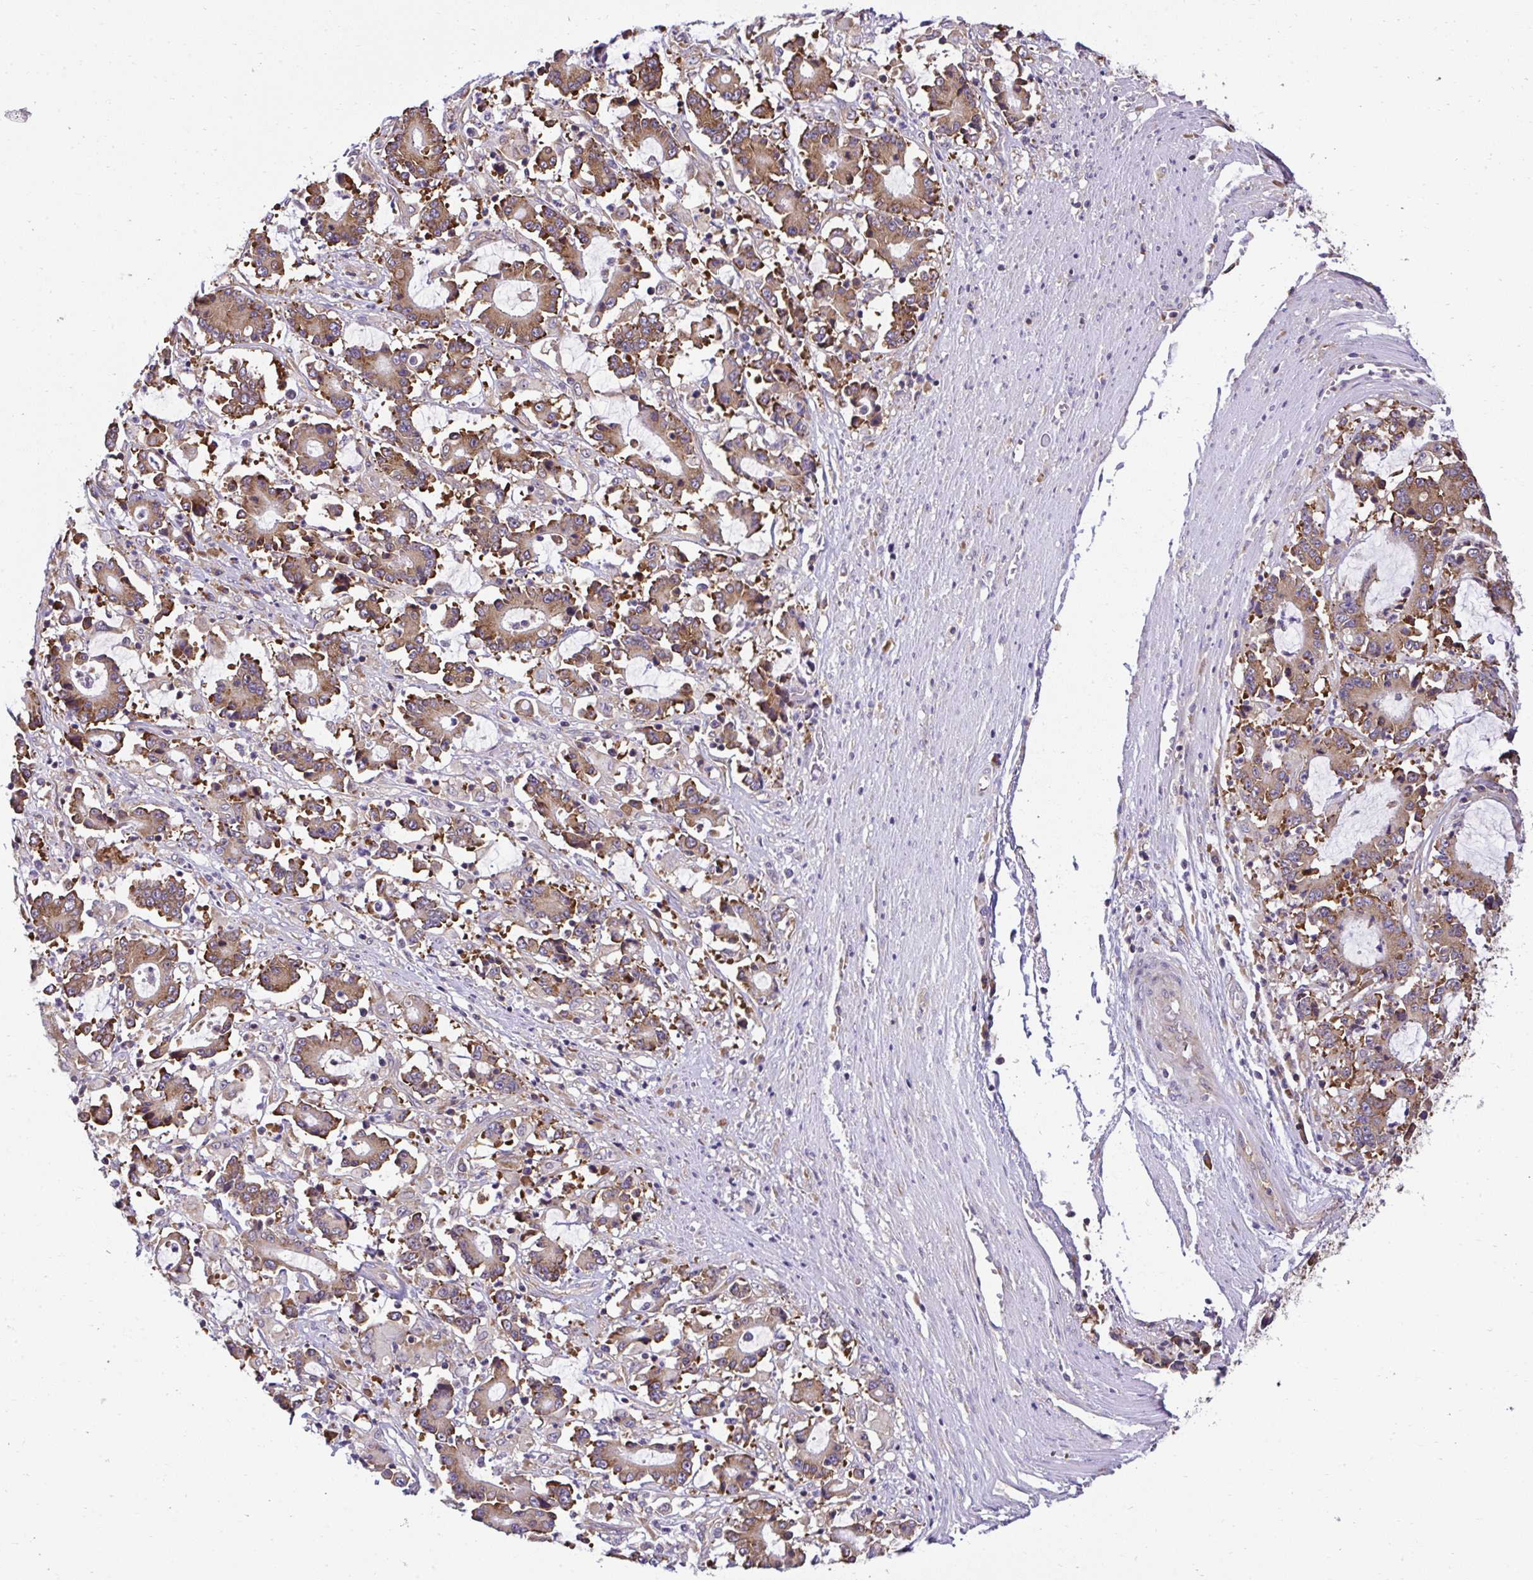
{"staining": {"intensity": "moderate", "quantity": ">75%", "location": "cytoplasmic/membranous"}, "tissue": "stomach cancer", "cell_type": "Tumor cells", "image_type": "cancer", "snomed": [{"axis": "morphology", "description": "Adenocarcinoma, NOS"}, {"axis": "topography", "description": "Stomach, upper"}], "caption": "This is an image of immunohistochemistry staining of adenocarcinoma (stomach), which shows moderate expression in the cytoplasmic/membranous of tumor cells.", "gene": "RPS7", "patient": {"sex": "male", "age": 68}}